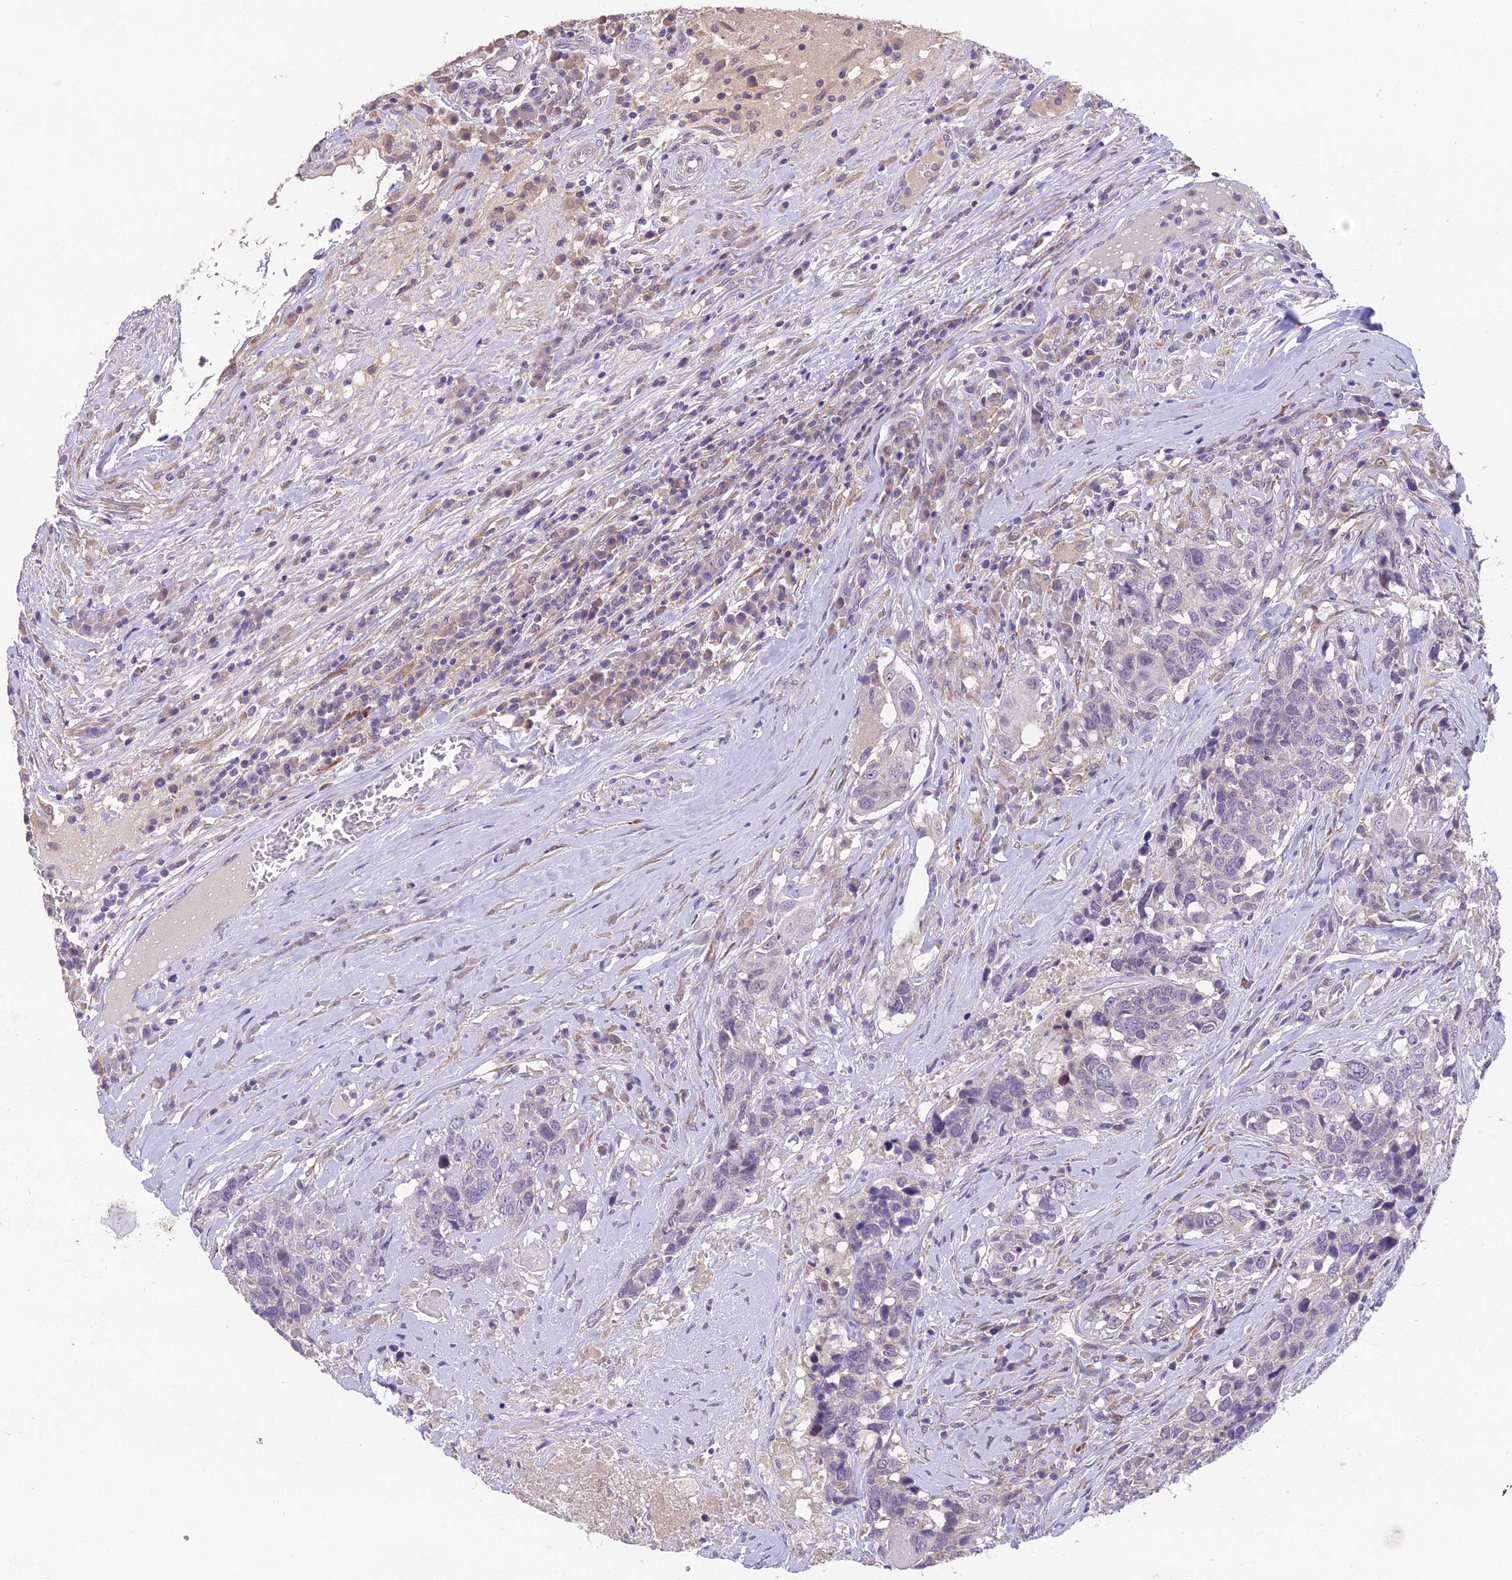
{"staining": {"intensity": "negative", "quantity": "none", "location": "none"}, "tissue": "head and neck cancer", "cell_type": "Tumor cells", "image_type": "cancer", "snomed": [{"axis": "morphology", "description": "Squamous cell carcinoma, NOS"}, {"axis": "topography", "description": "Head-Neck"}], "caption": "Micrograph shows no protein positivity in tumor cells of head and neck cancer (squamous cell carcinoma) tissue.", "gene": "PUS10", "patient": {"sex": "male", "age": 66}}